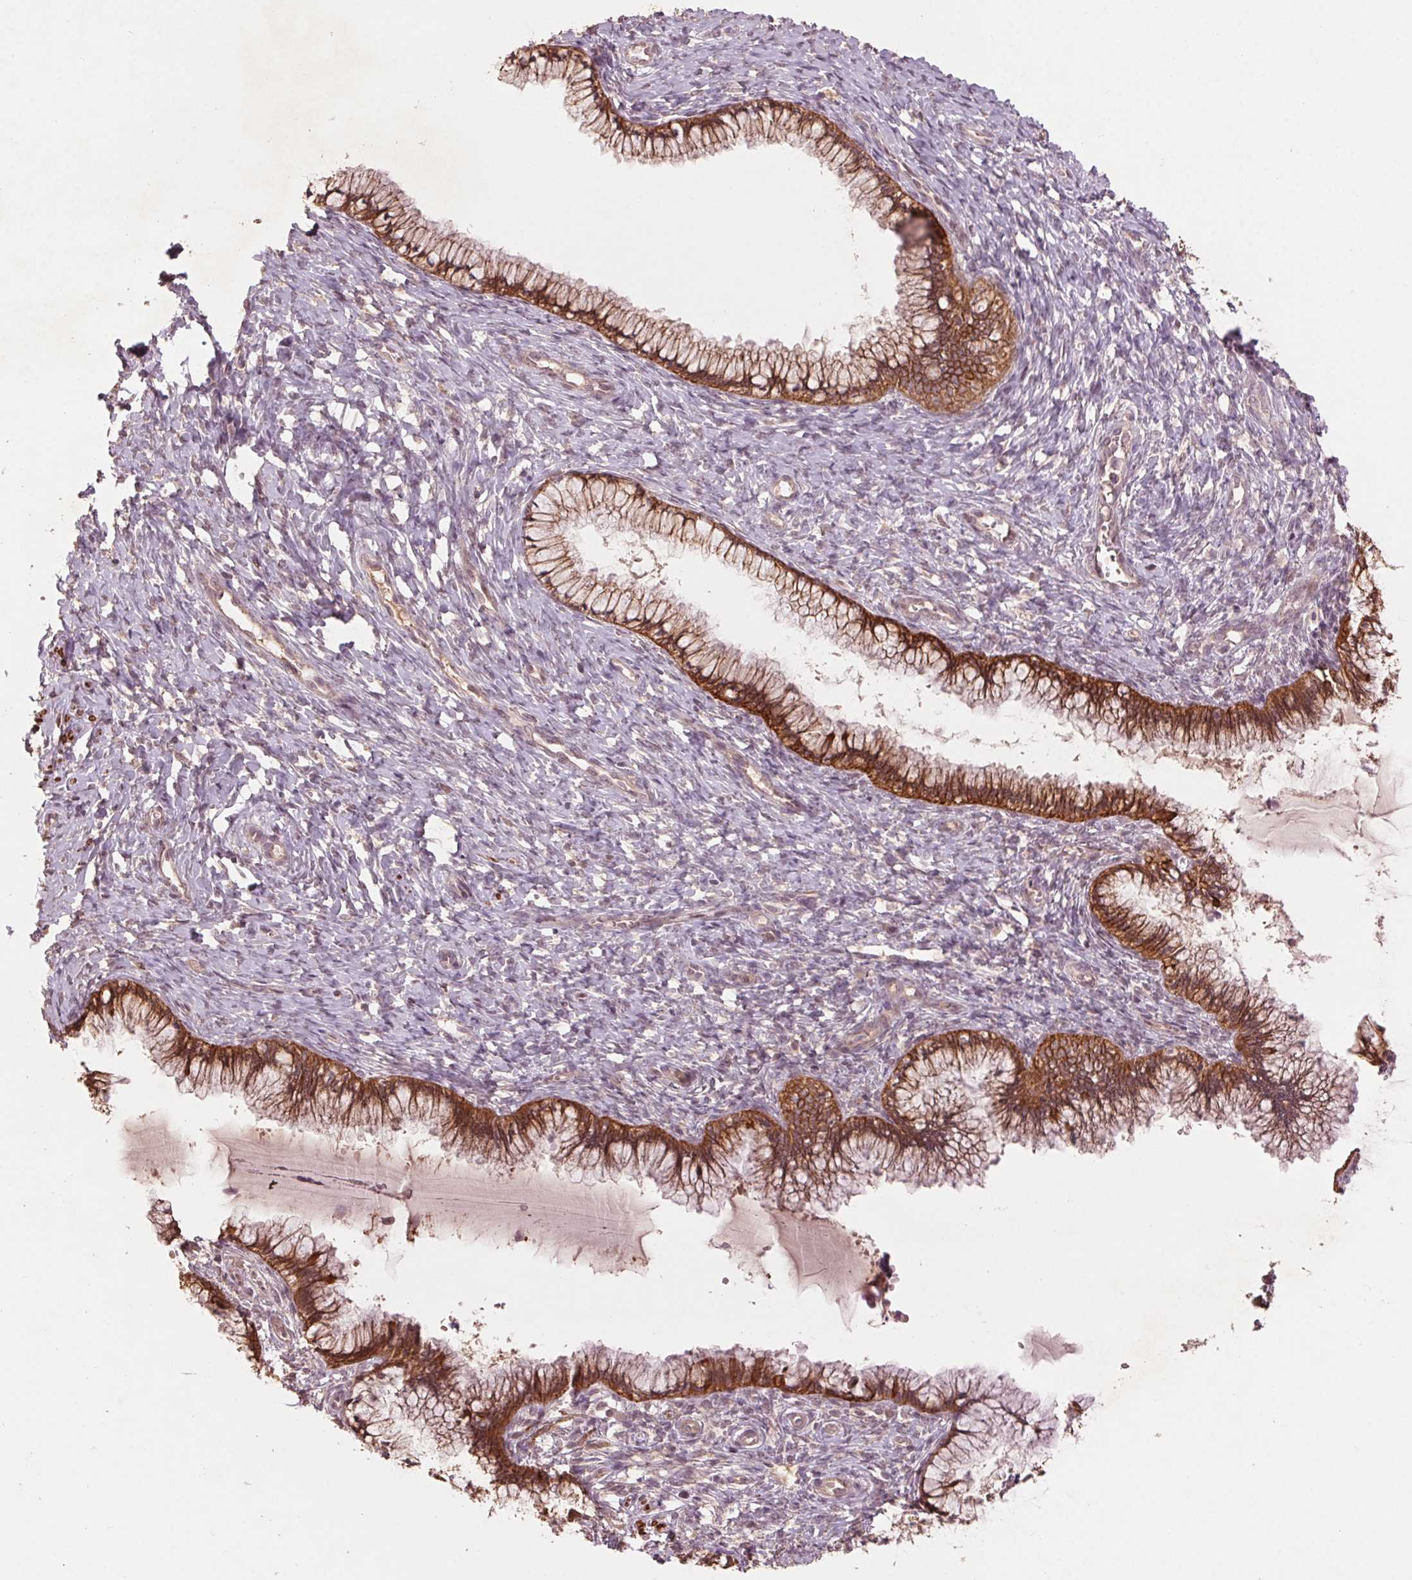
{"staining": {"intensity": "strong", "quantity": ">75%", "location": "cytoplasmic/membranous"}, "tissue": "cervix", "cell_type": "Glandular cells", "image_type": "normal", "snomed": [{"axis": "morphology", "description": "Normal tissue, NOS"}, {"axis": "topography", "description": "Cervix"}], "caption": "Immunohistochemistry staining of unremarkable cervix, which demonstrates high levels of strong cytoplasmic/membranous expression in approximately >75% of glandular cells indicating strong cytoplasmic/membranous protein staining. The staining was performed using DAB (3,3'-diaminobenzidine) (brown) for protein detection and nuclei were counterstained in hematoxylin (blue).", "gene": "SMLR1", "patient": {"sex": "female", "age": 37}}